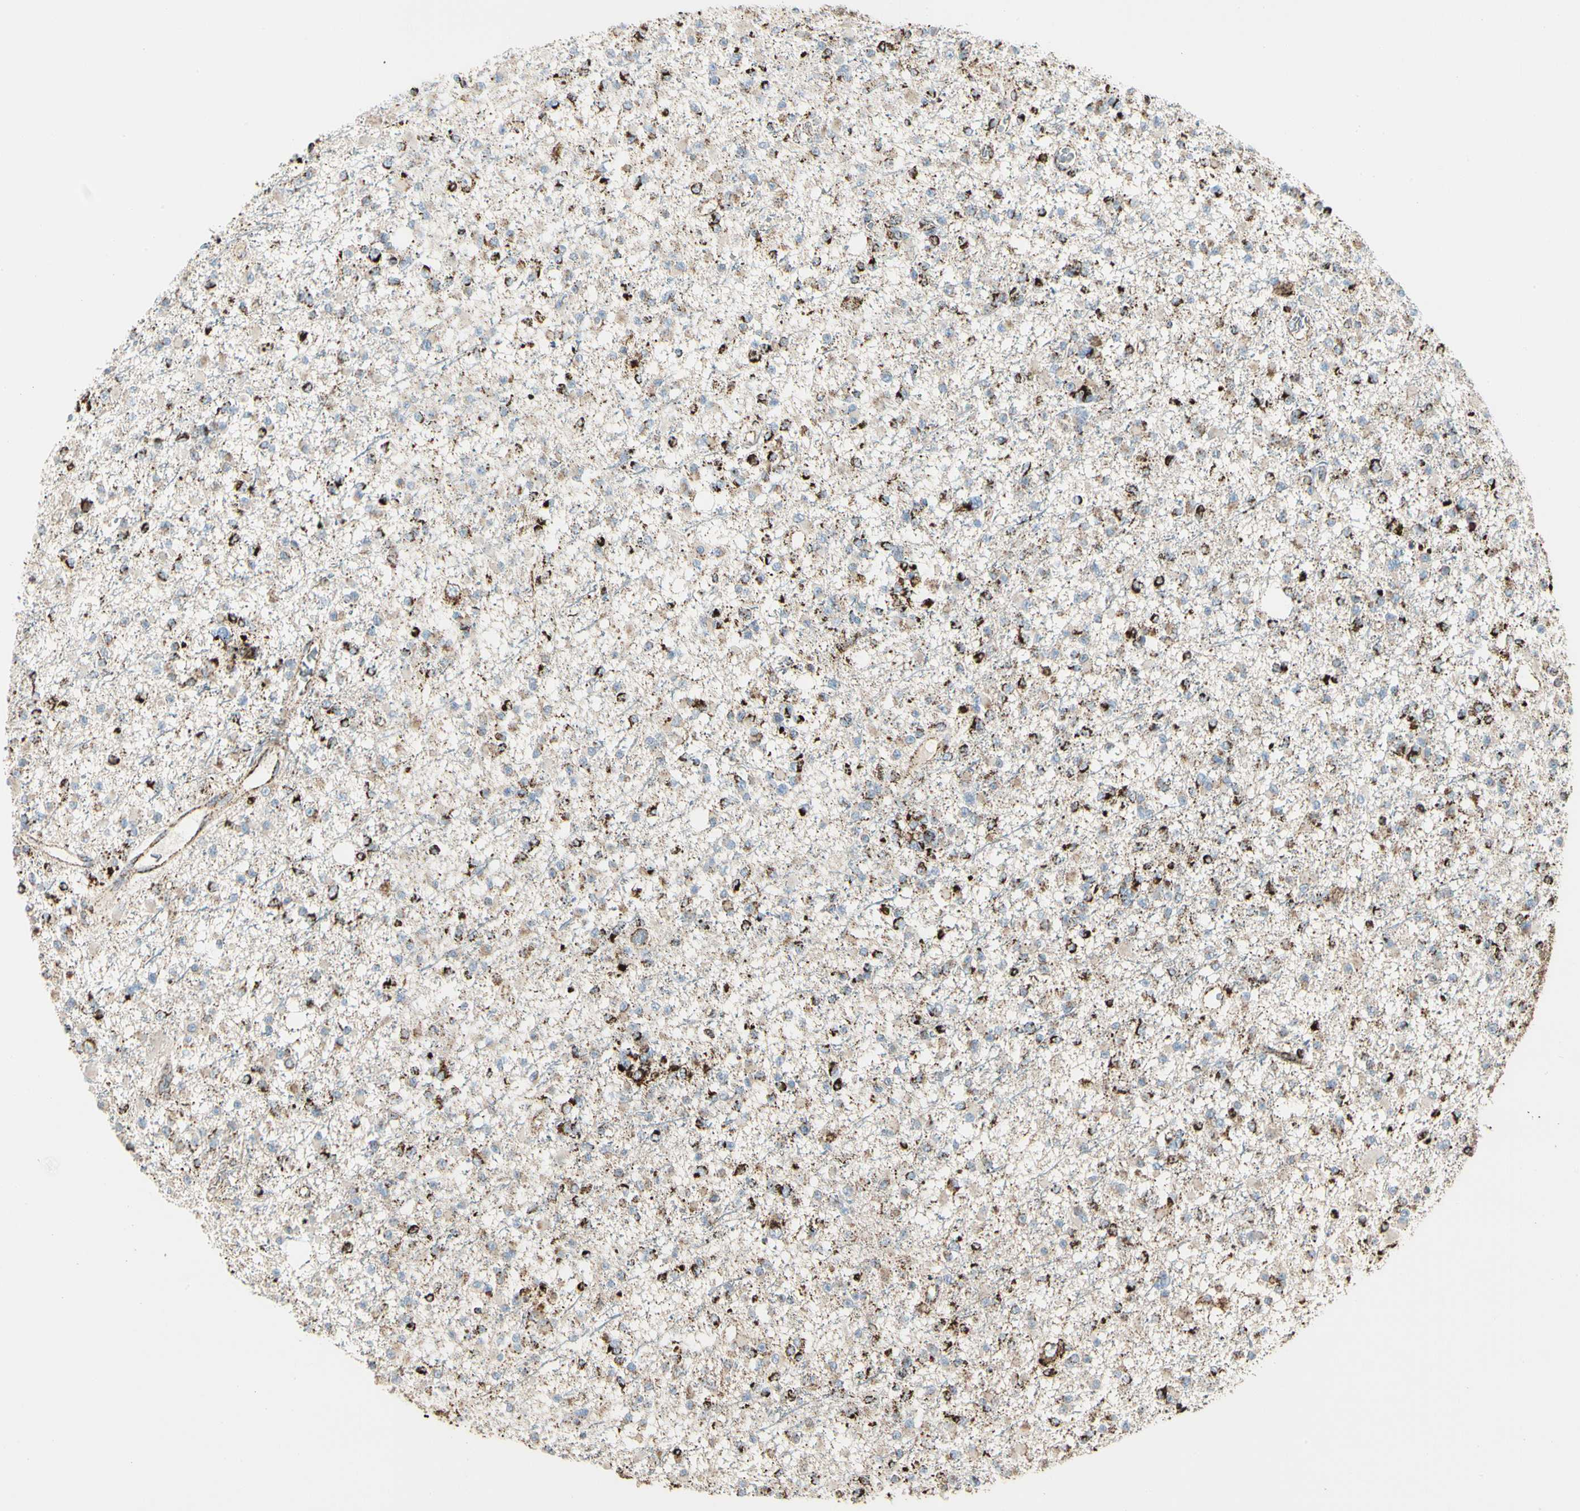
{"staining": {"intensity": "strong", "quantity": "<25%", "location": "cytoplasmic/membranous"}, "tissue": "glioma", "cell_type": "Tumor cells", "image_type": "cancer", "snomed": [{"axis": "morphology", "description": "Glioma, malignant, Low grade"}, {"axis": "topography", "description": "Brain"}], "caption": "Human malignant low-grade glioma stained with a brown dye shows strong cytoplasmic/membranous positive expression in about <25% of tumor cells.", "gene": "ME2", "patient": {"sex": "female", "age": 22}}